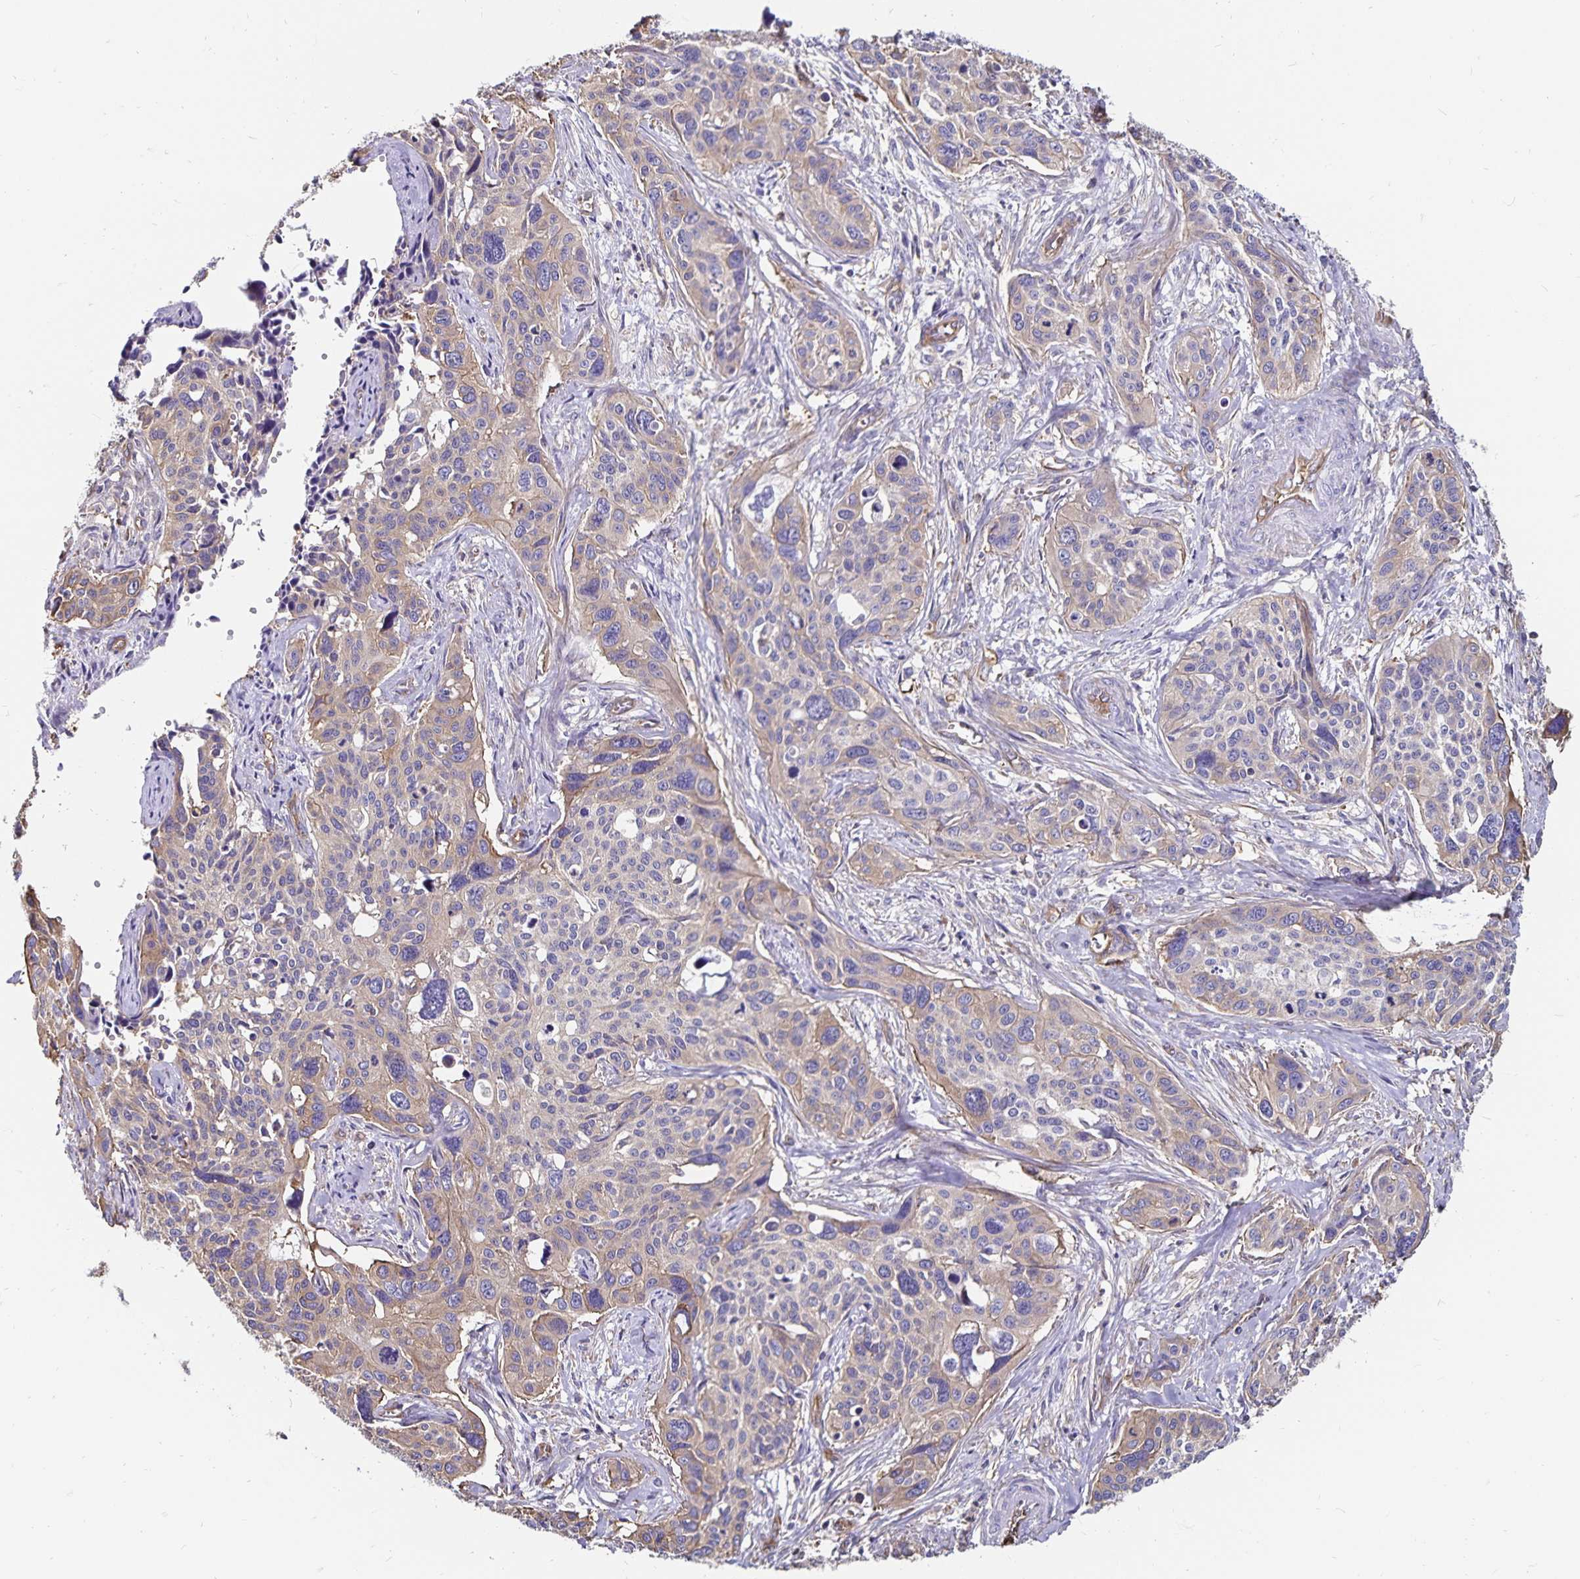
{"staining": {"intensity": "weak", "quantity": "<25%", "location": "cytoplasmic/membranous"}, "tissue": "cervical cancer", "cell_type": "Tumor cells", "image_type": "cancer", "snomed": [{"axis": "morphology", "description": "Squamous cell carcinoma, NOS"}, {"axis": "topography", "description": "Cervix"}], "caption": "This is an immunohistochemistry (IHC) micrograph of squamous cell carcinoma (cervical). There is no staining in tumor cells.", "gene": "RPRML", "patient": {"sex": "female", "age": 31}}